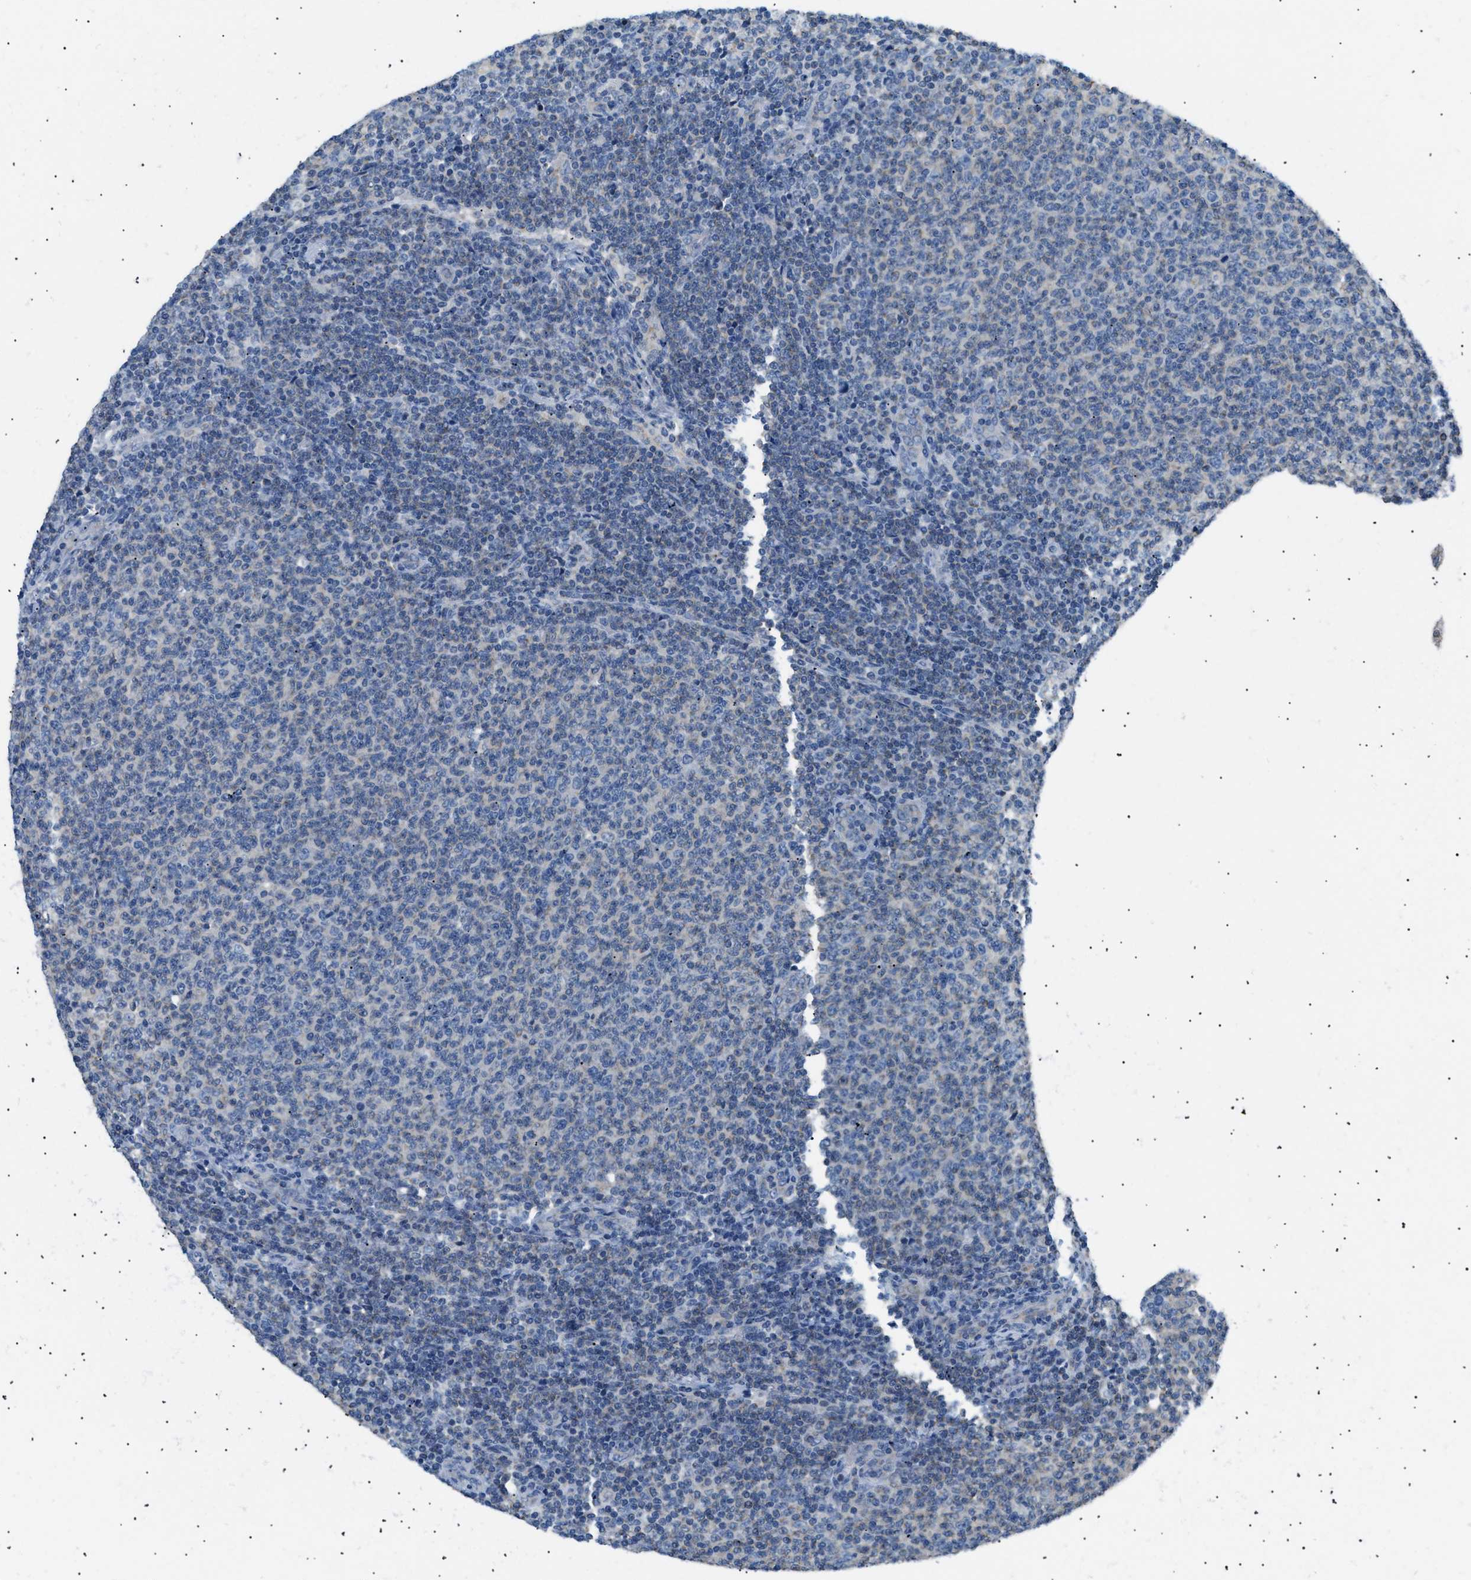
{"staining": {"intensity": "negative", "quantity": "none", "location": "none"}, "tissue": "lymphoma", "cell_type": "Tumor cells", "image_type": "cancer", "snomed": [{"axis": "morphology", "description": "Malignant lymphoma, non-Hodgkin's type, Low grade"}, {"axis": "topography", "description": "Lymph node"}], "caption": "Protein analysis of low-grade malignant lymphoma, non-Hodgkin's type displays no significant staining in tumor cells.", "gene": "ILDR1", "patient": {"sex": "male", "age": 66}}